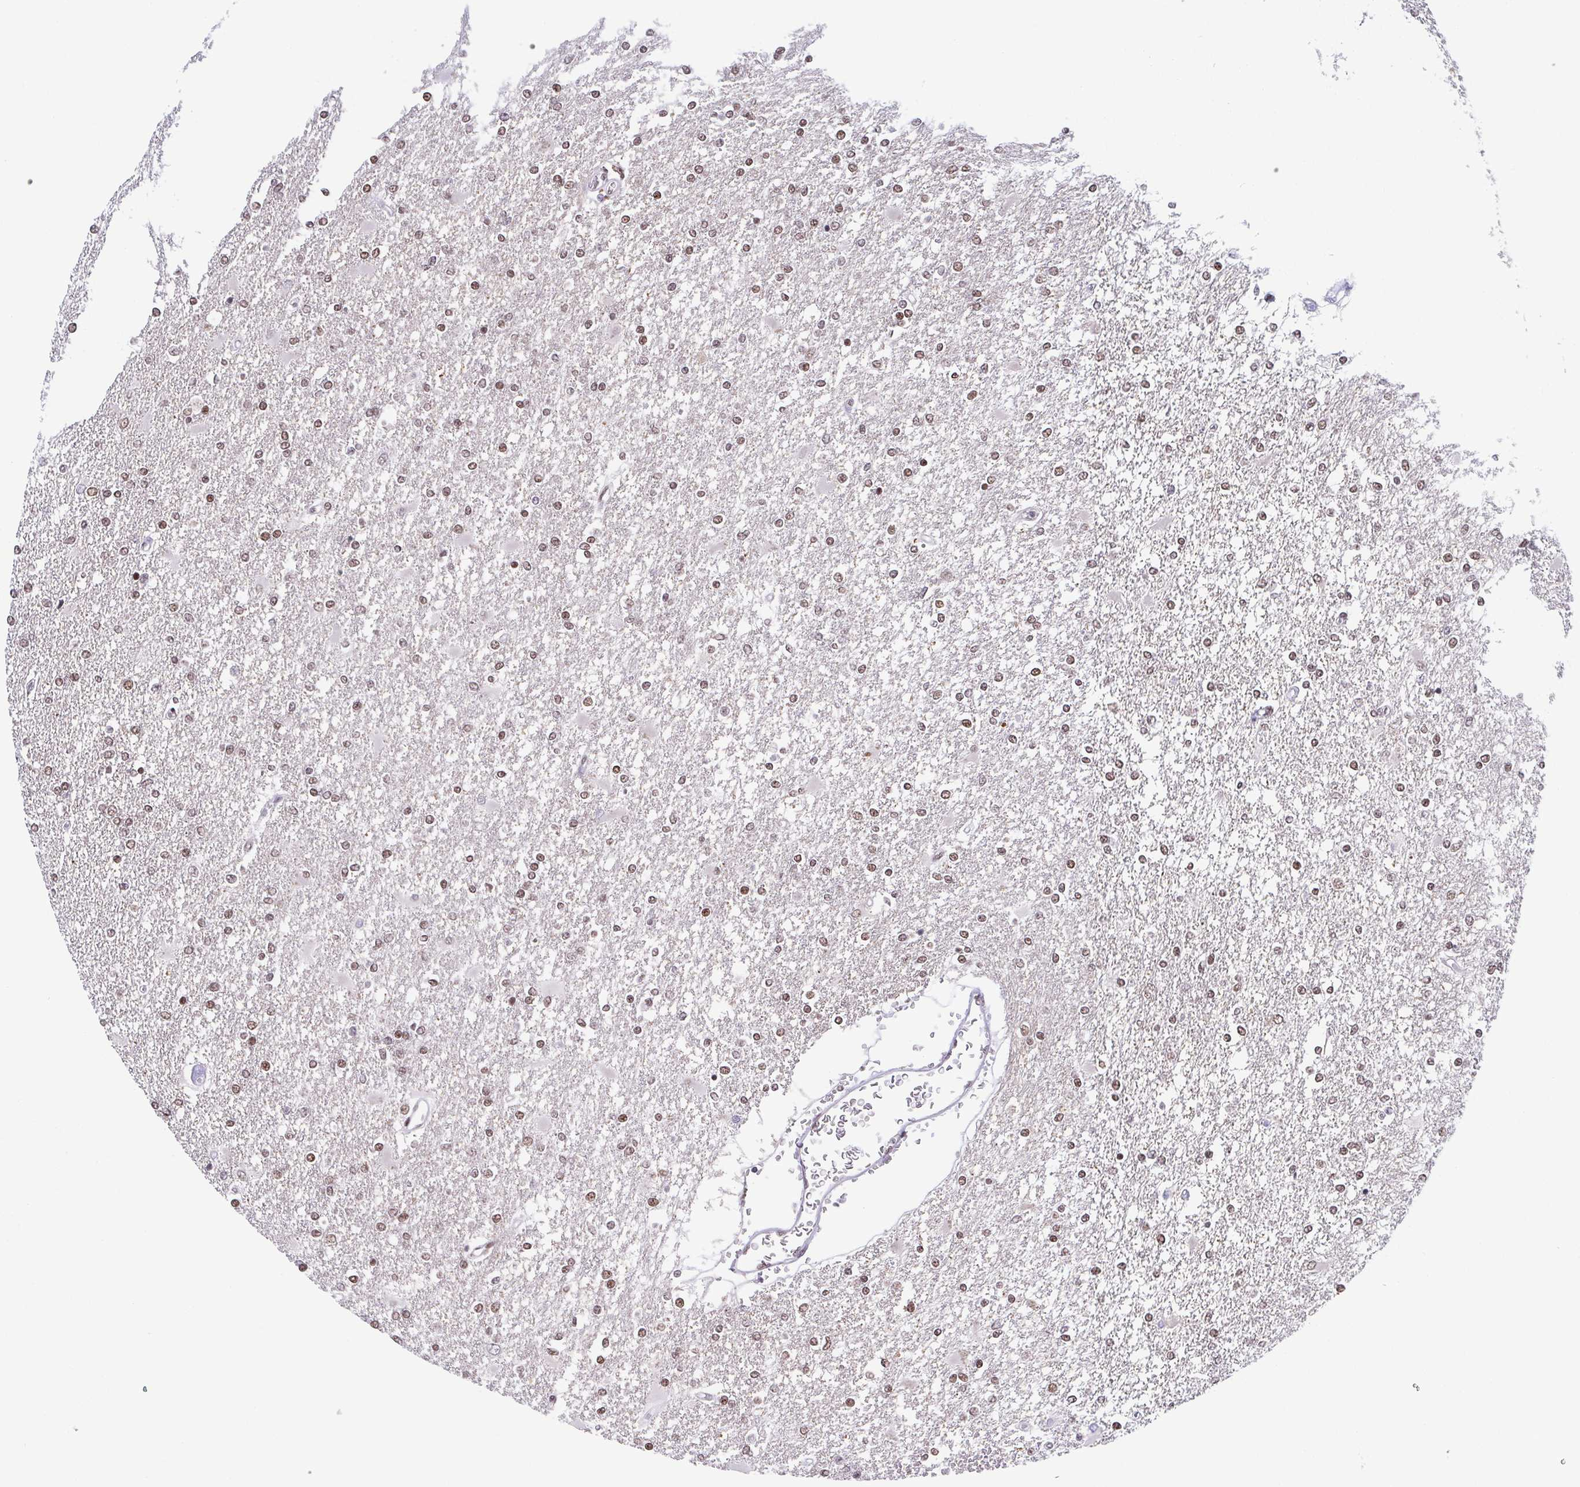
{"staining": {"intensity": "moderate", "quantity": ">75%", "location": "nuclear"}, "tissue": "glioma", "cell_type": "Tumor cells", "image_type": "cancer", "snomed": [{"axis": "morphology", "description": "Glioma, malignant, High grade"}, {"axis": "topography", "description": "Cerebral cortex"}], "caption": "Immunohistochemistry (IHC) micrograph of neoplastic tissue: human malignant glioma (high-grade) stained using IHC reveals medium levels of moderate protein expression localized specifically in the nuclear of tumor cells, appearing as a nuclear brown color.", "gene": "SLC7A10", "patient": {"sex": "male", "age": 79}}